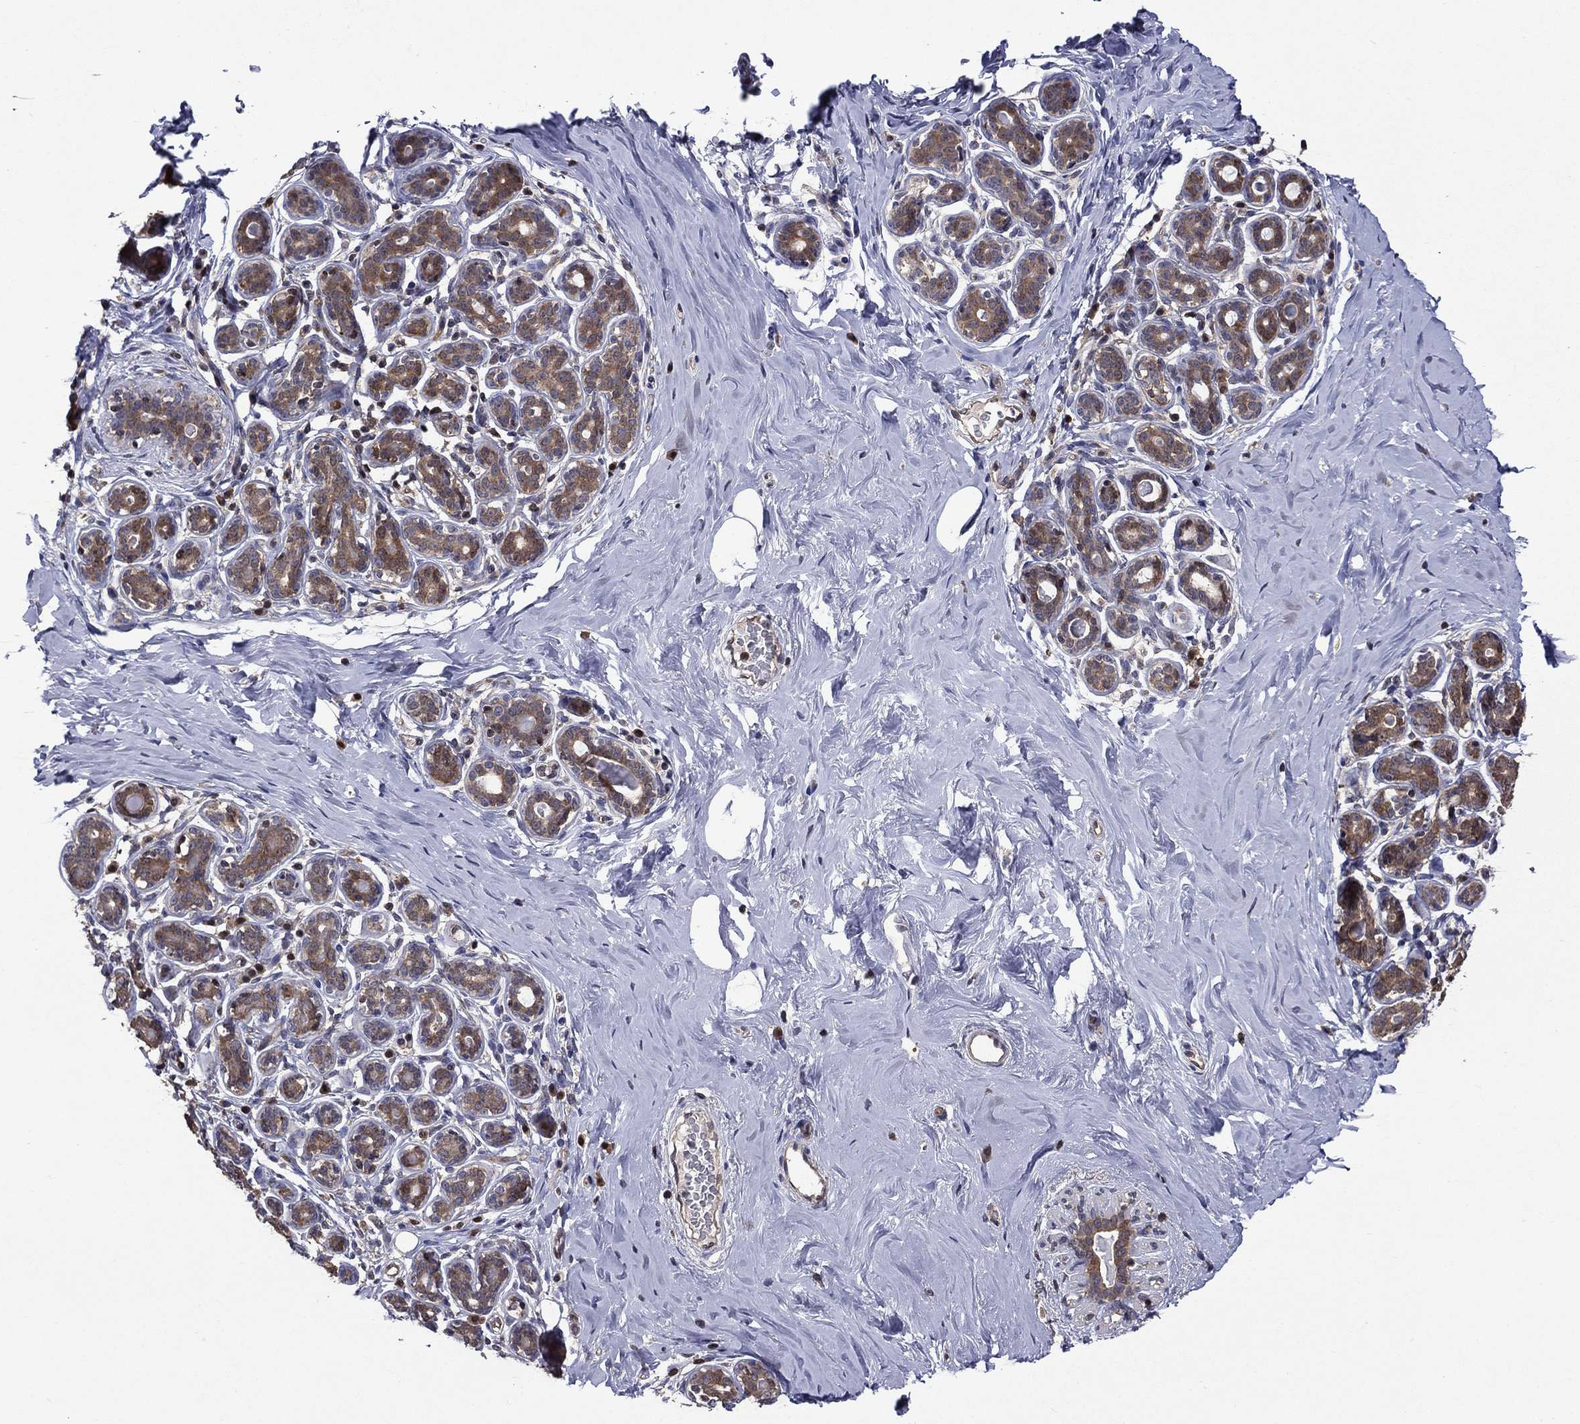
{"staining": {"intensity": "negative", "quantity": "none", "location": "none"}, "tissue": "breast", "cell_type": "Adipocytes", "image_type": "normal", "snomed": [{"axis": "morphology", "description": "Normal tissue, NOS"}, {"axis": "topography", "description": "Skin"}, {"axis": "topography", "description": "Breast"}], "caption": "This is a photomicrograph of IHC staining of normal breast, which shows no positivity in adipocytes.", "gene": "APPBP2", "patient": {"sex": "female", "age": 43}}